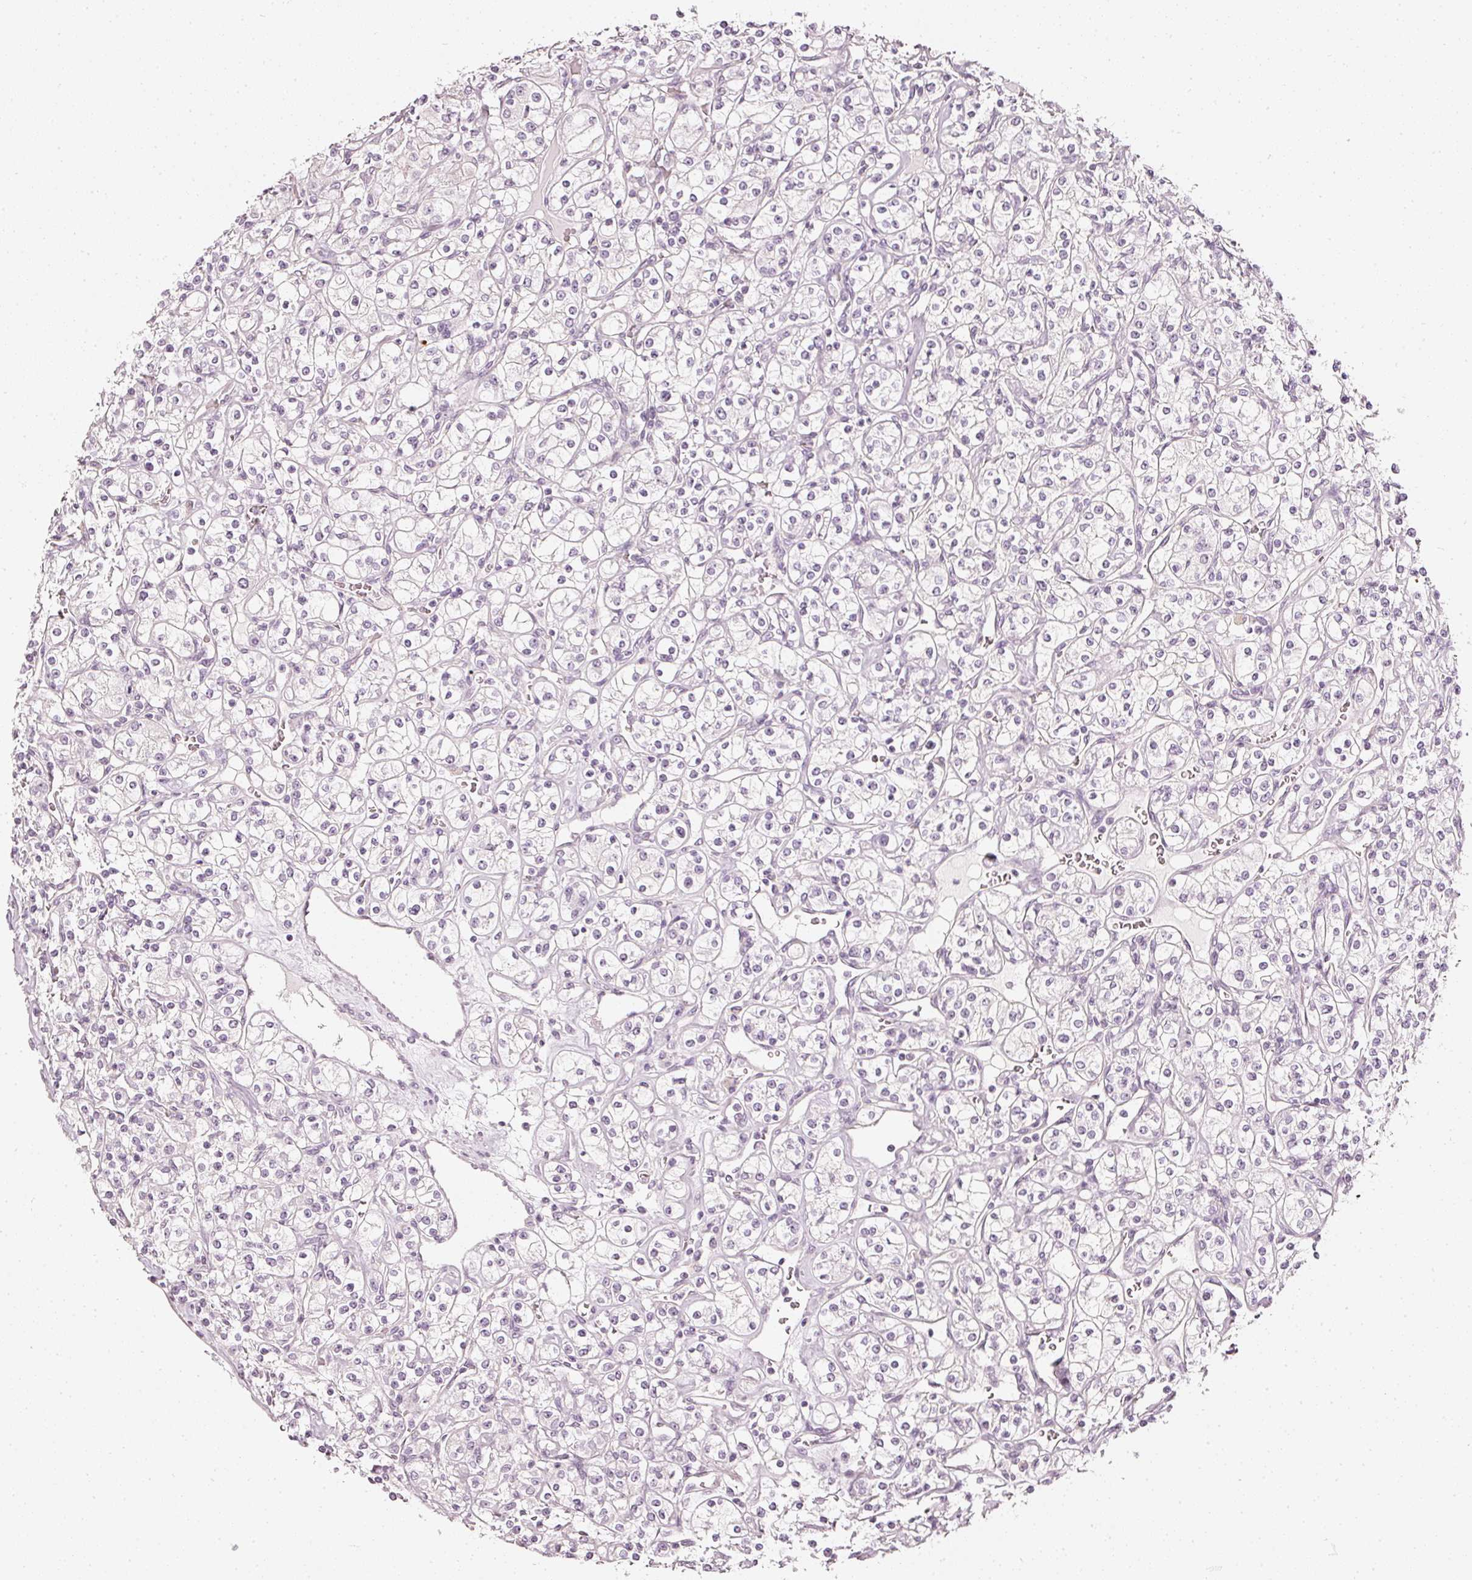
{"staining": {"intensity": "negative", "quantity": "none", "location": "none"}, "tissue": "renal cancer", "cell_type": "Tumor cells", "image_type": "cancer", "snomed": [{"axis": "morphology", "description": "Adenocarcinoma, NOS"}, {"axis": "topography", "description": "Kidney"}], "caption": "Tumor cells are negative for brown protein staining in renal cancer (adenocarcinoma).", "gene": "CNP", "patient": {"sex": "male", "age": 77}}